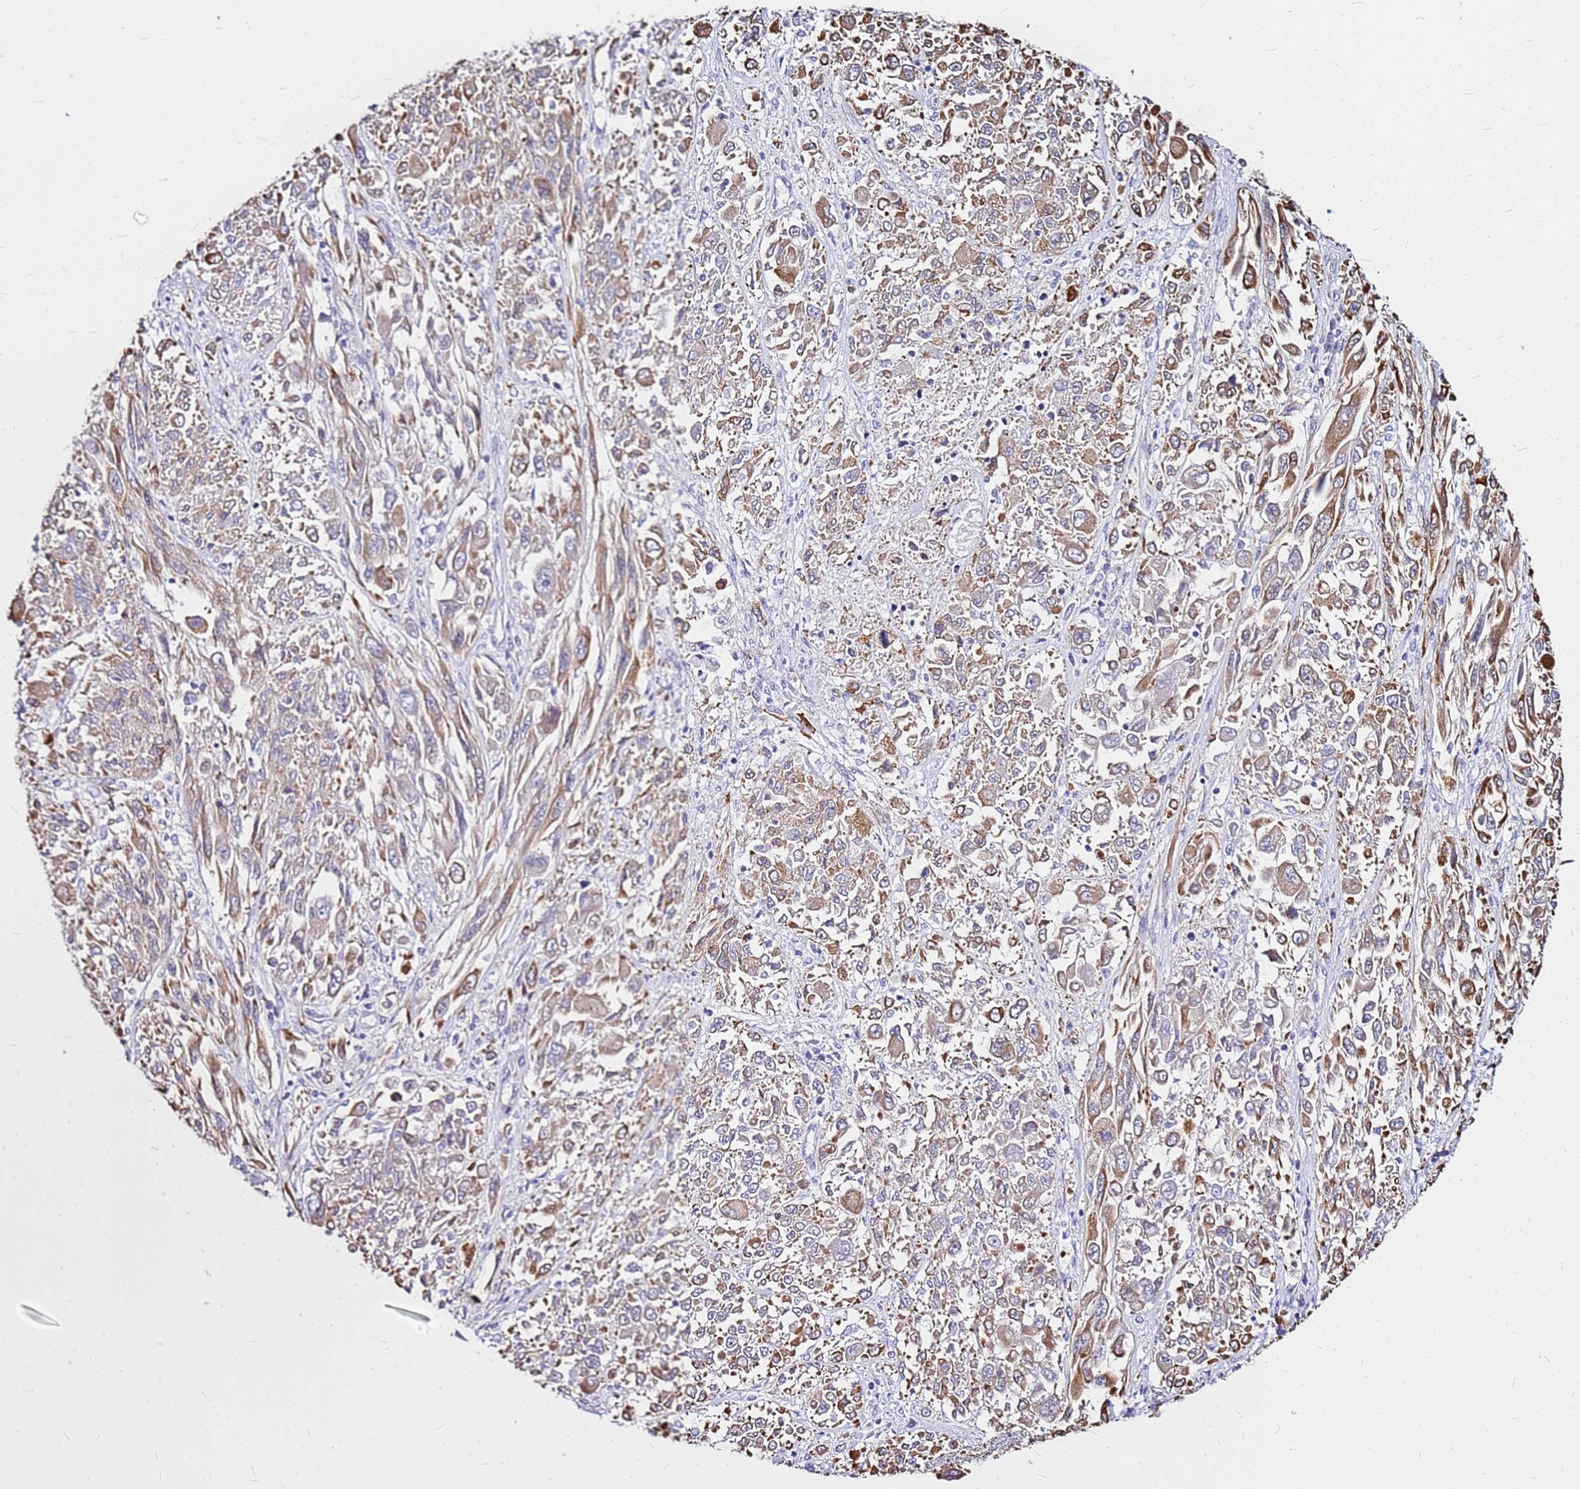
{"staining": {"intensity": "weak", "quantity": "25%-75%", "location": "cytoplasmic/membranous"}, "tissue": "melanoma", "cell_type": "Tumor cells", "image_type": "cancer", "snomed": [{"axis": "morphology", "description": "Malignant melanoma, NOS"}, {"axis": "topography", "description": "Skin"}], "caption": "Protein expression analysis of malignant melanoma exhibits weak cytoplasmic/membranous positivity in approximately 25%-75% of tumor cells.", "gene": "CASD1", "patient": {"sex": "female", "age": 91}}